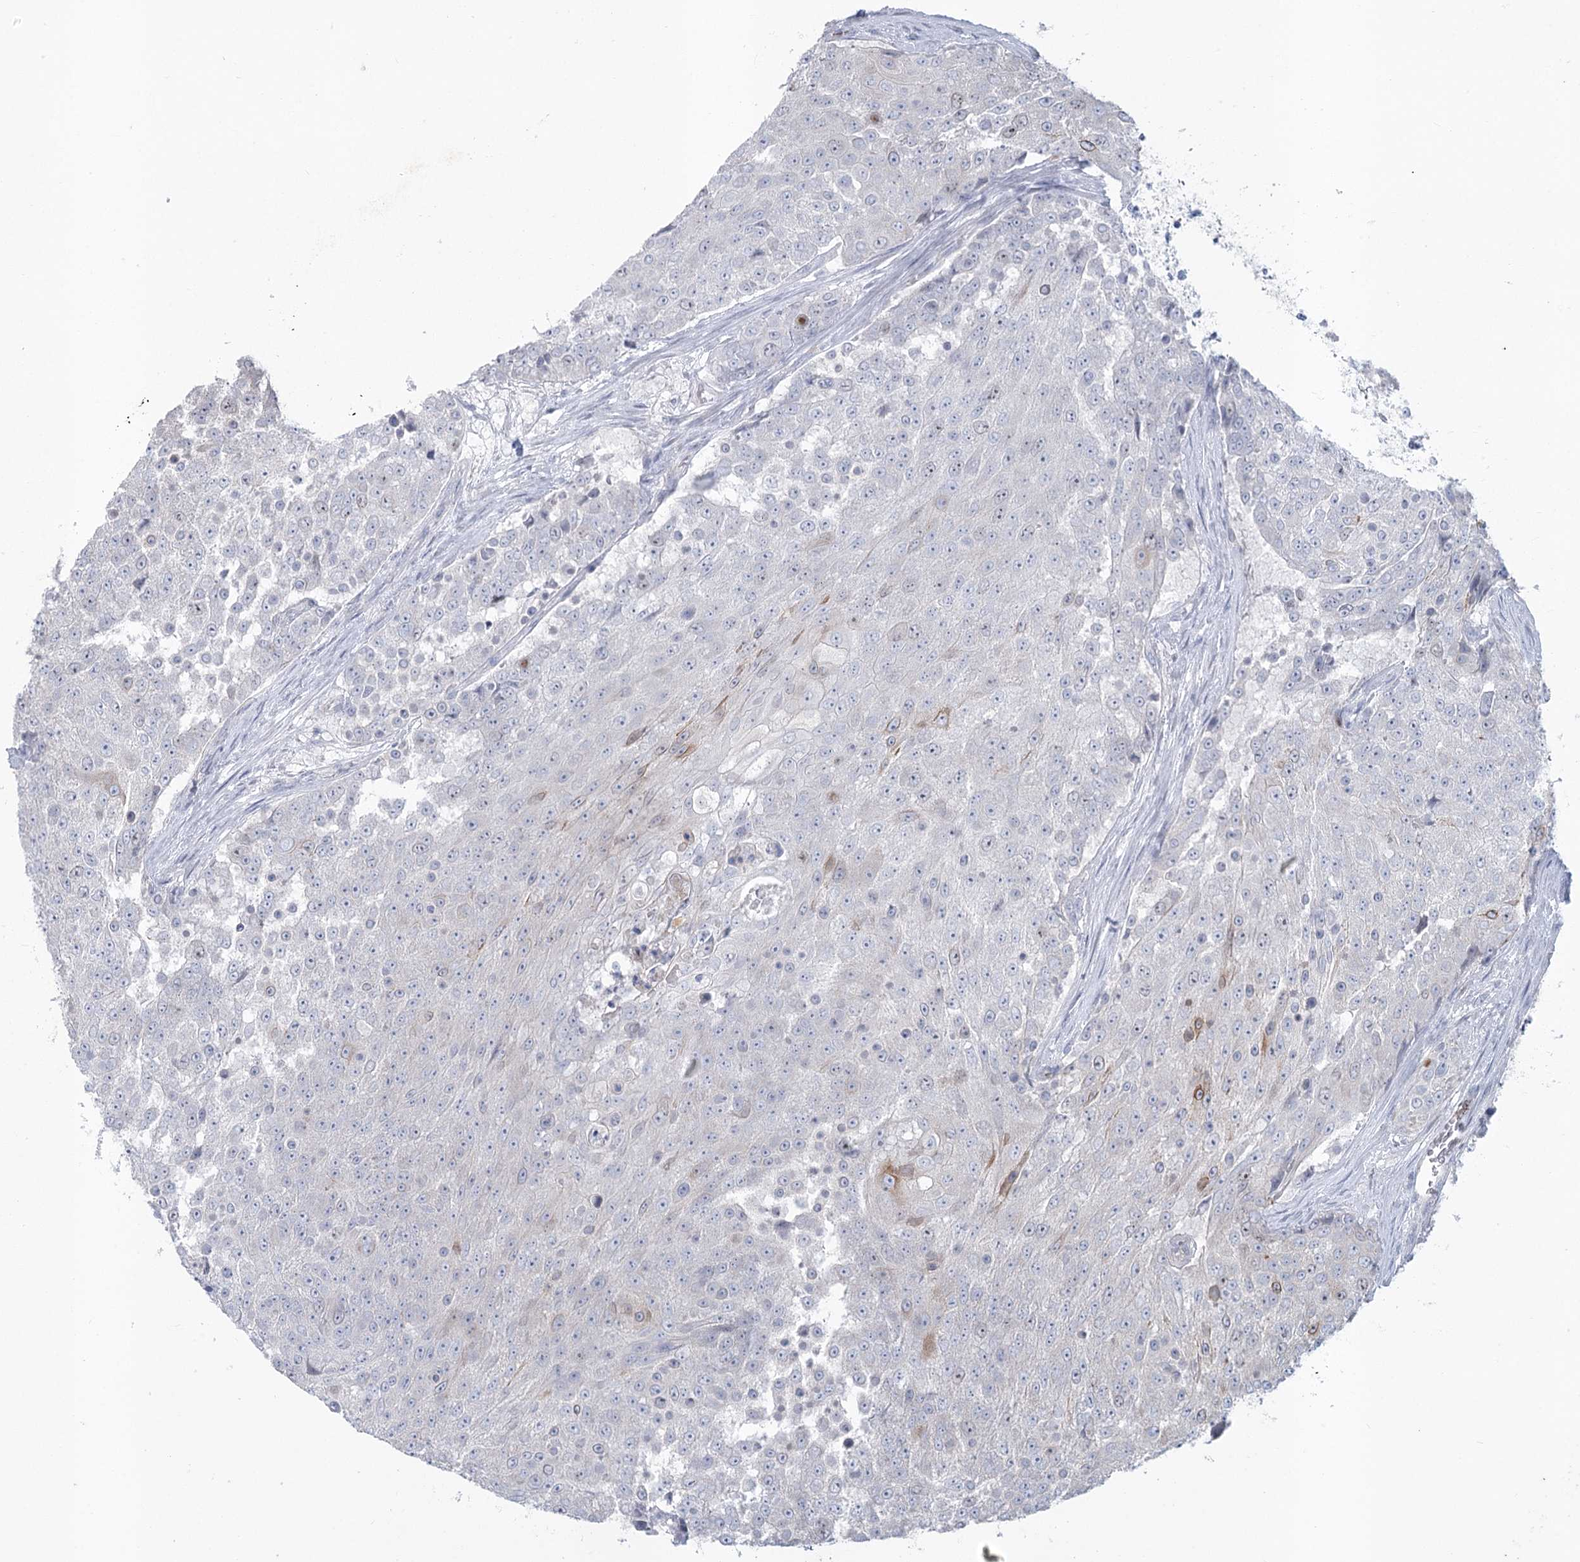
{"staining": {"intensity": "moderate", "quantity": "<25%", "location": "cytoplasmic/membranous"}, "tissue": "urothelial cancer", "cell_type": "Tumor cells", "image_type": "cancer", "snomed": [{"axis": "morphology", "description": "Urothelial carcinoma, High grade"}, {"axis": "topography", "description": "Urinary bladder"}], "caption": "High-magnification brightfield microscopy of urothelial carcinoma (high-grade) stained with DAB (3,3'-diaminobenzidine) (brown) and counterstained with hematoxylin (blue). tumor cells exhibit moderate cytoplasmic/membranous expression is seen in approximately<25% of cells. Nuclei are stained in blue.", "gene": "ABITRAM", "patient": {"sex": "female", "age": 63}}